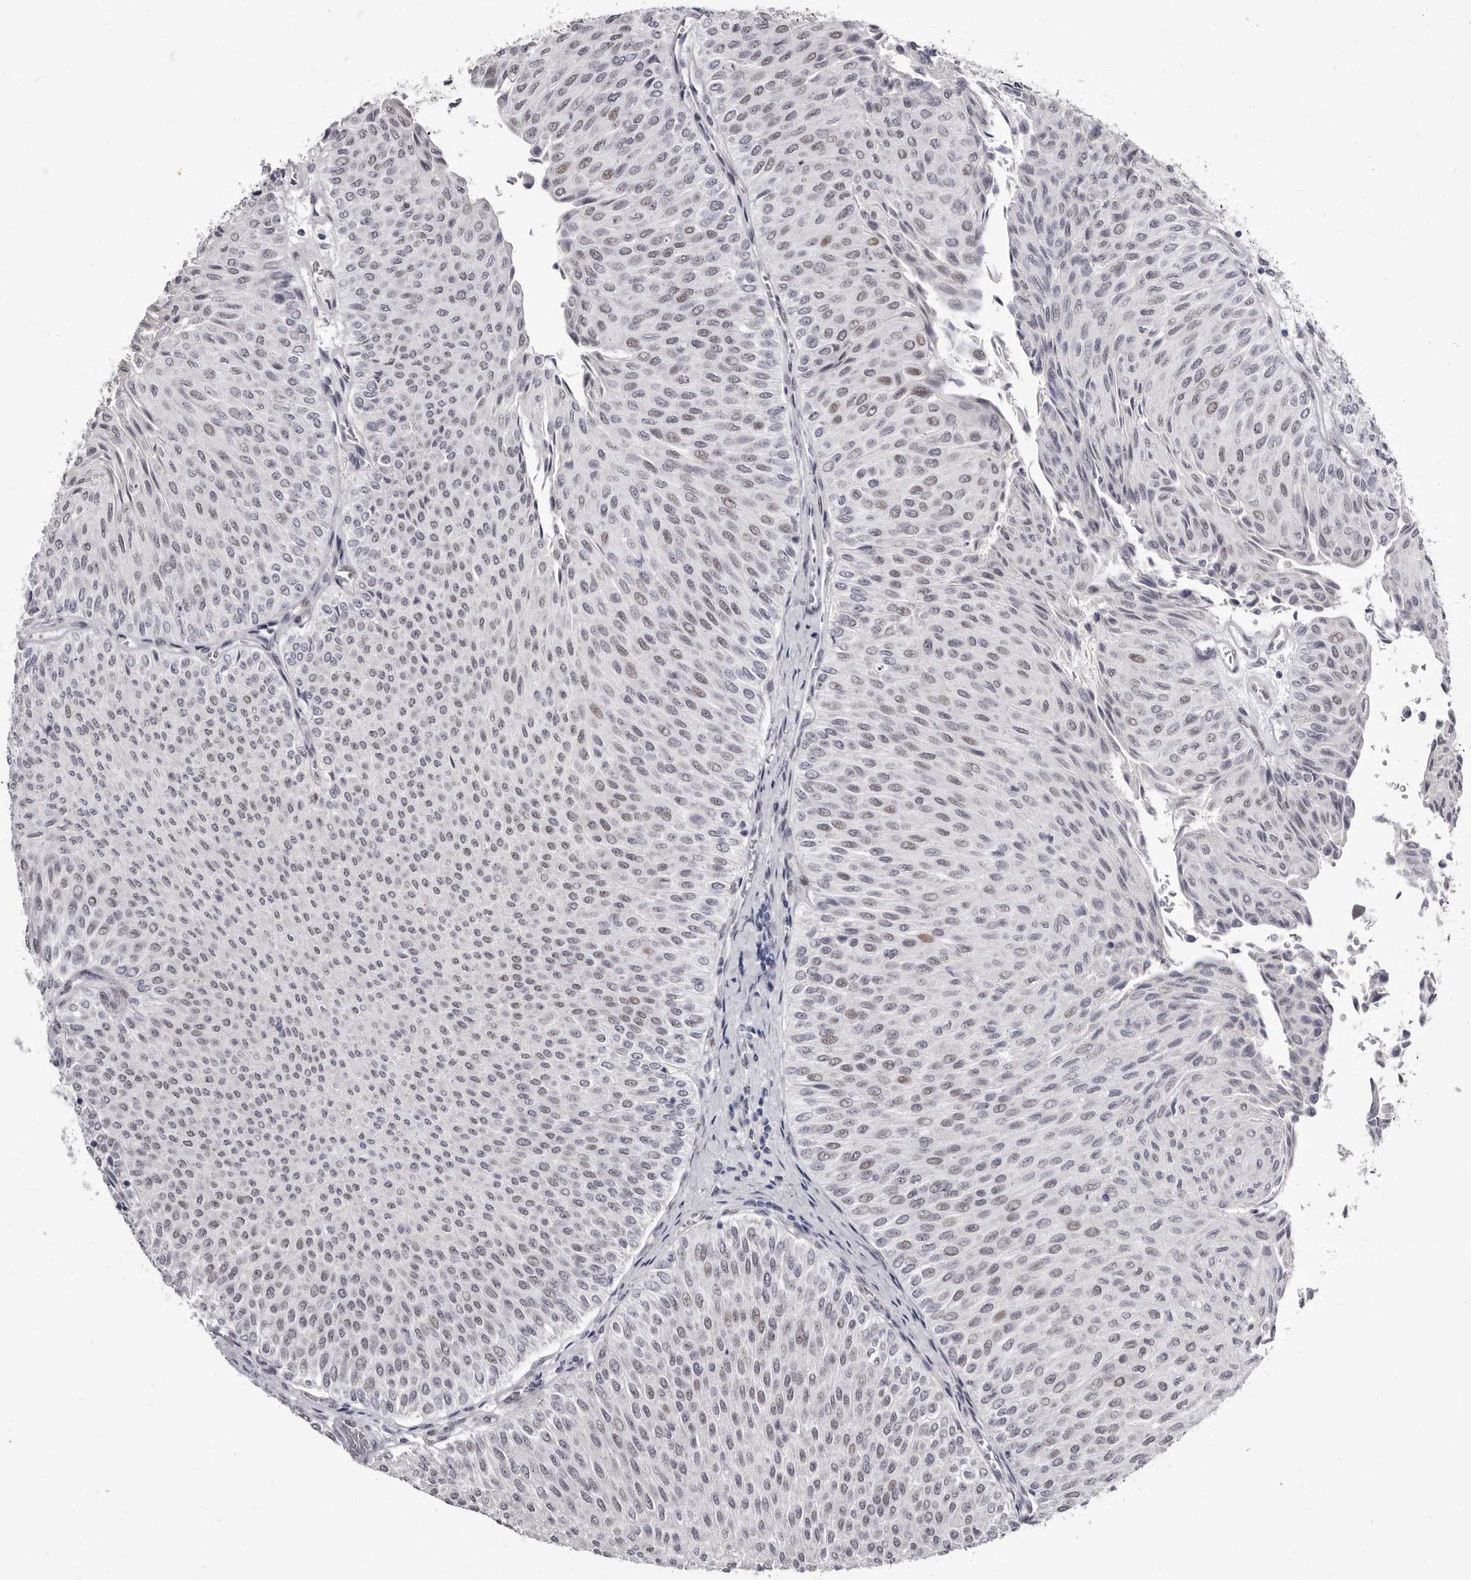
{"staining": {"intensity": "weak", "quantity": "<25%", "location": "nuclear"}, "tissue": "urothelial cancer", "cell_type": "Tumor cells", "image_type": "cancer", "snomed": [{"axis": "morphology", "description": "Urothelial carcinoma, Low grade"}, {"axis": "topography", "description": "Urinary bladder"}], "caption": "Image shows no protein staining in tumor cells of urothelial cancer tissue.", "gene": "ZNF326", "patient": {"sex": "male", "age": 78}}